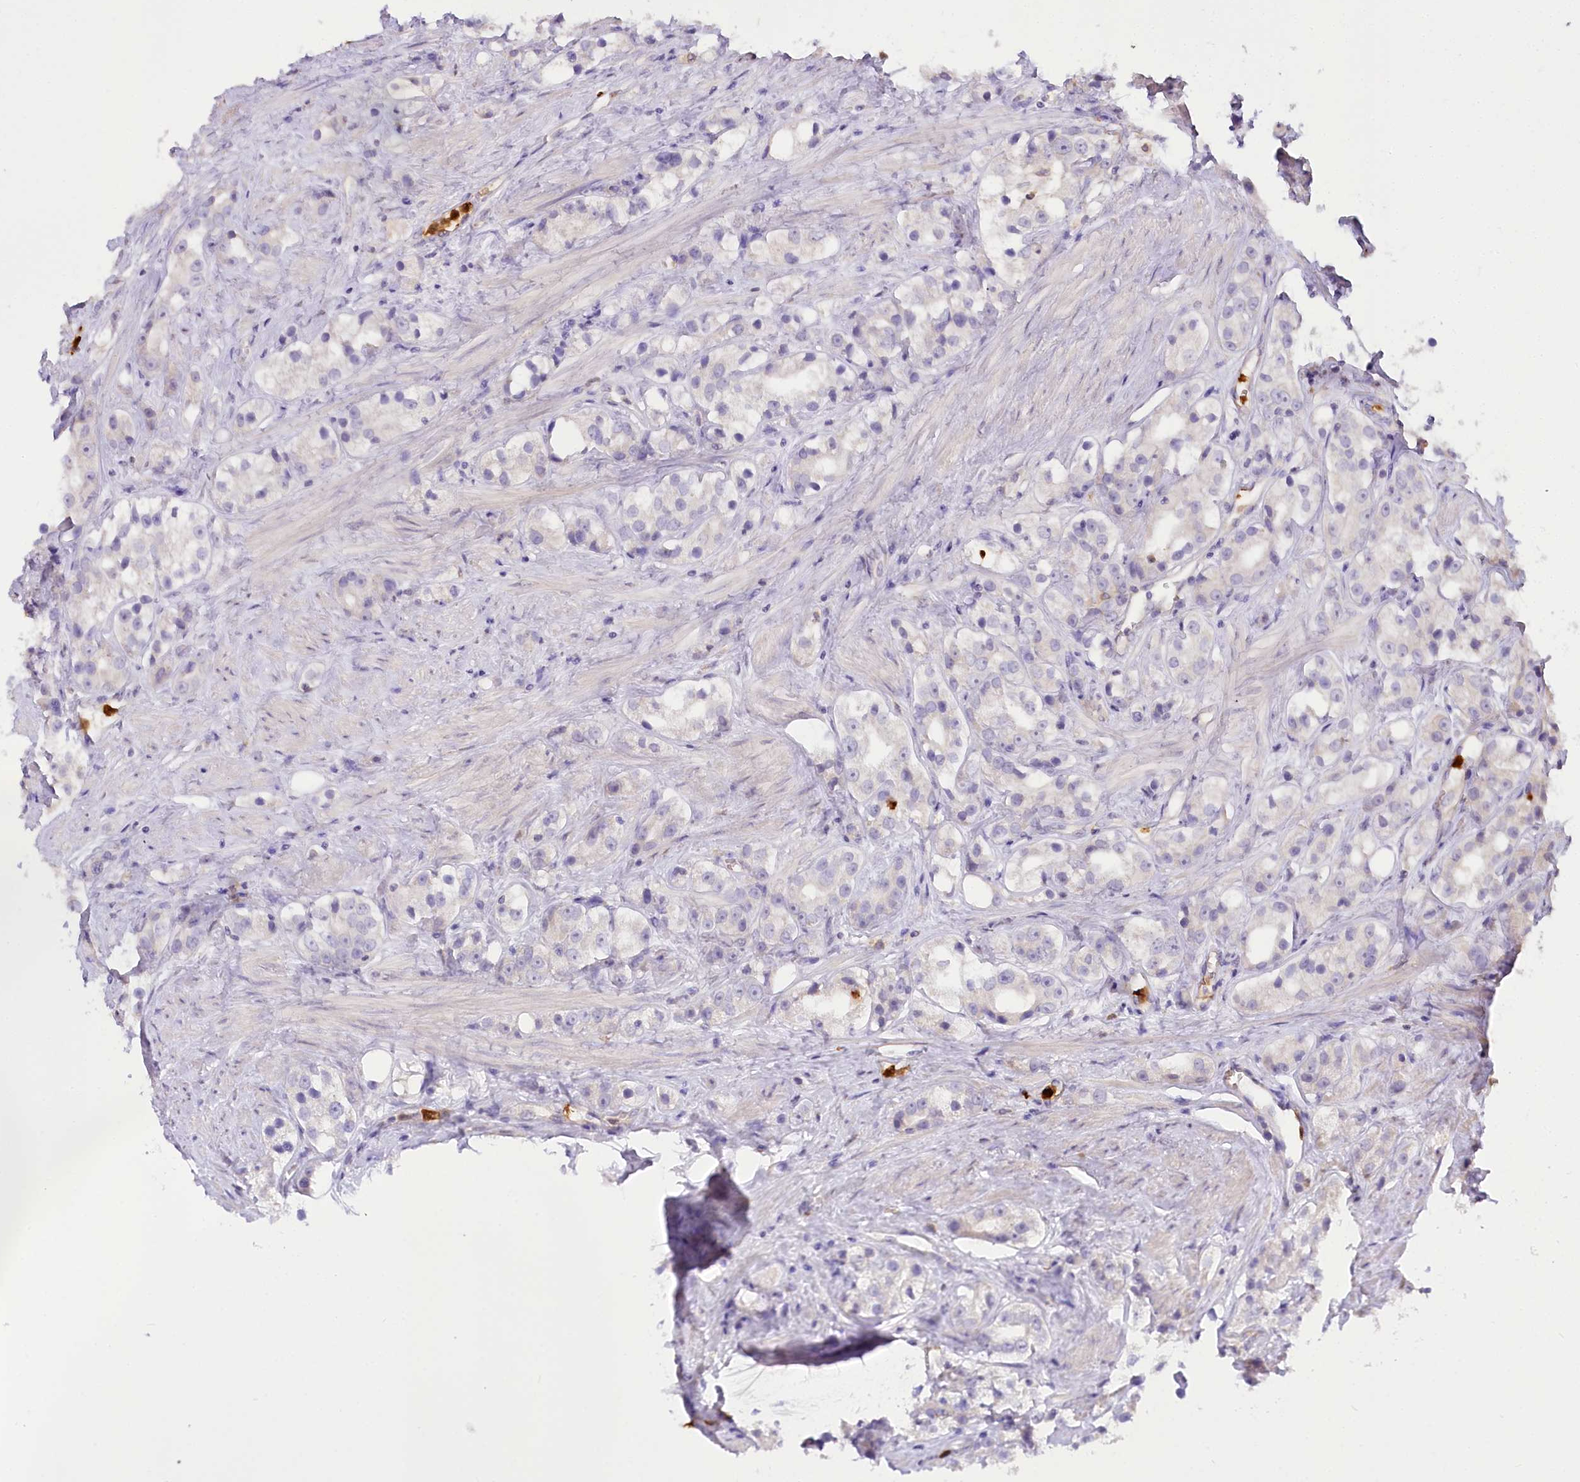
{"staining": {"intensity": "negative", "quantity": "none", "location": "none"}, "tissue": "prostate cancer", "cell_type": "Tumor cells", "image_type": "cancer", "snomed": [{"axis": "morphology", "description": "Adenocarcinoma, NOS"}, {"axis": "topography", "description": "Prostate"}], "caption": "The photomicrograph shows no significant expression in tumor cells of prostate cancer (adenocarcinoma).", "gene": "DPYD", "patient": {"sex": "male", "age": 79}}